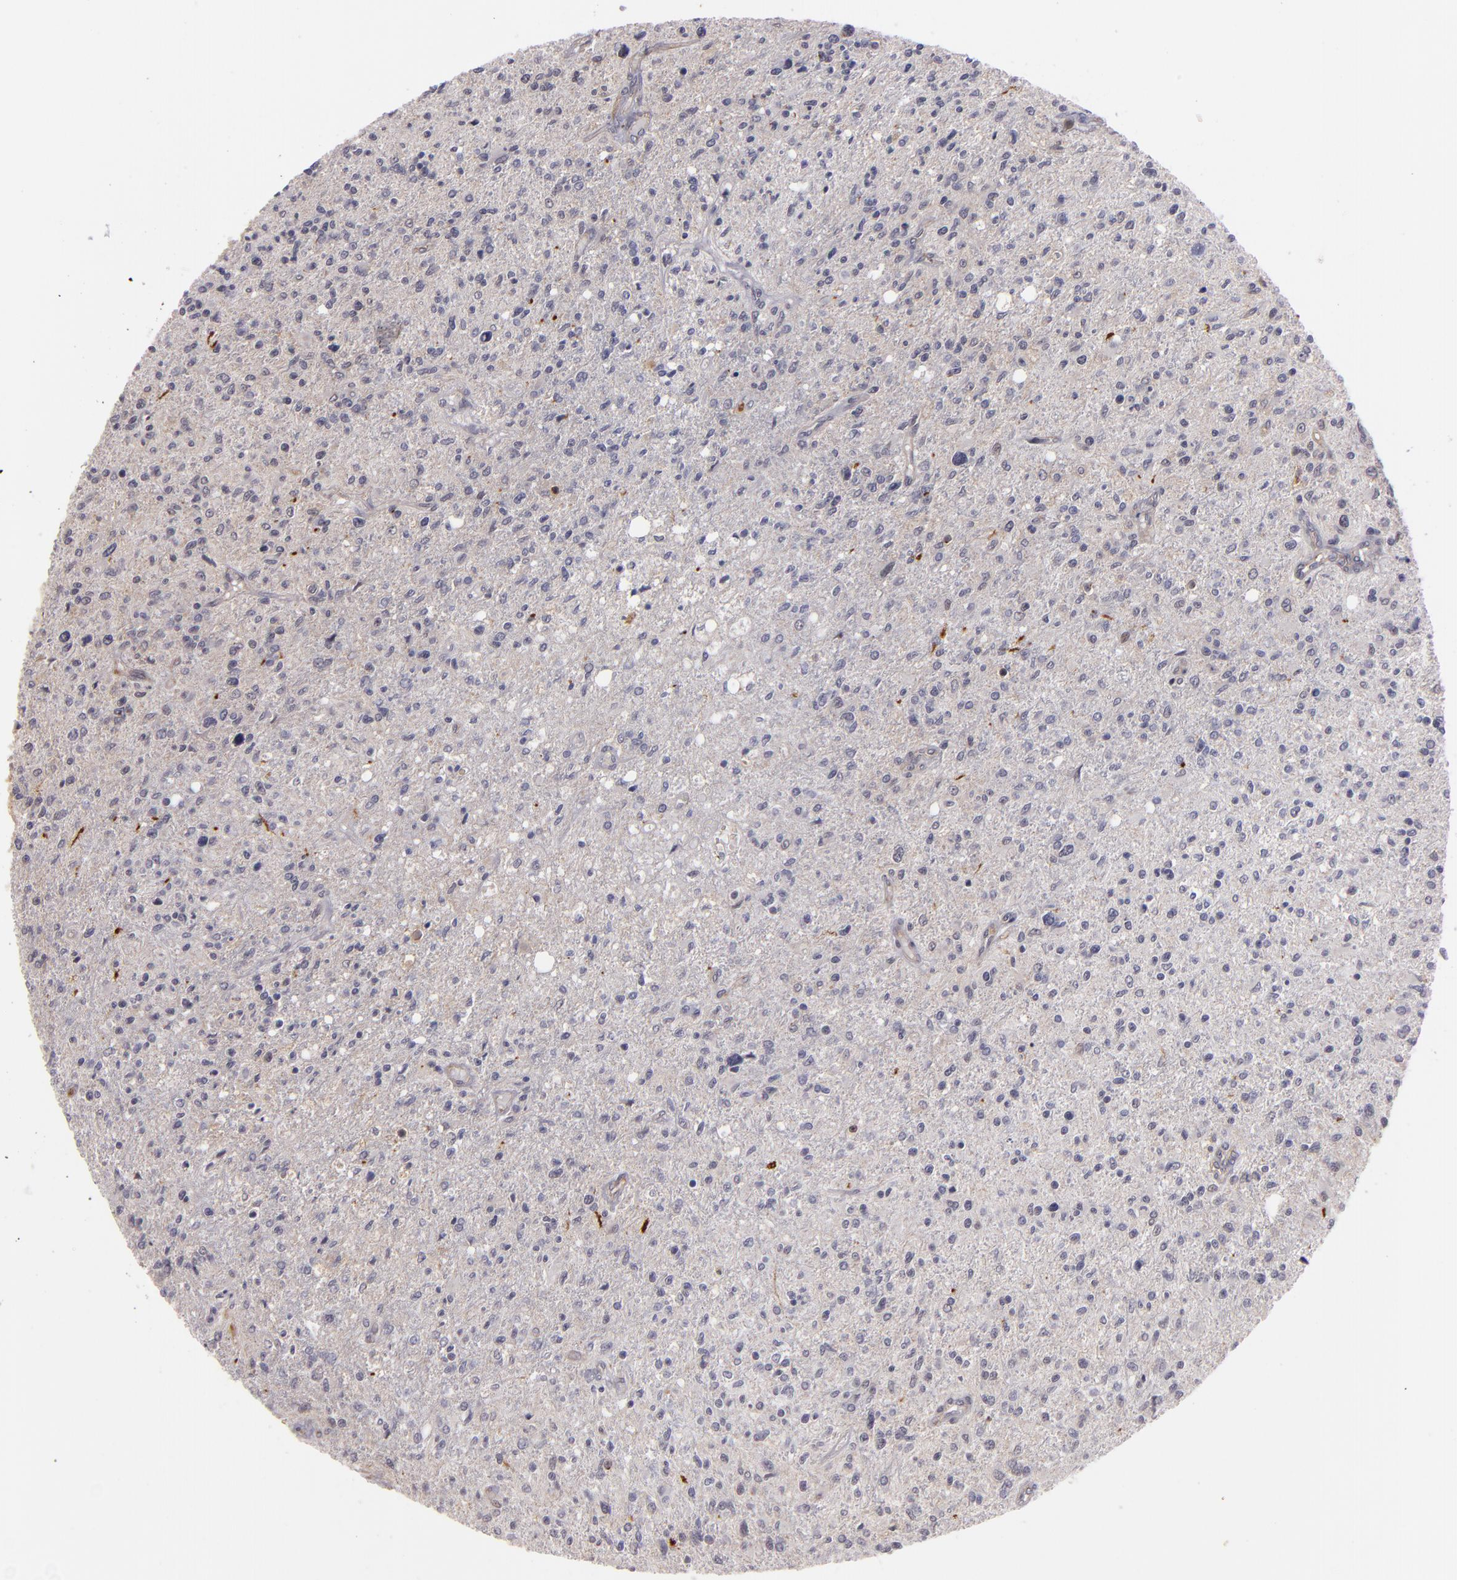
{"staining": {"intensity": "weak", "quantity": "<25%", "location": "nuclear"}, "tissue": "glioma", "cell_type": "Tumor cells", "image_type": "cancer", "snomed": [{"axis": "morphology", "description": "Glioma, malignant, High grade"}, {"axis": "topography", "description": "Cerebral cortex"}], "caption": "Immunohistochemistry photomicrograph of neoplastic tissue: human glioma stained with DAB (3,3'-diaminobenzidine) shows no significant protein positivity in tumor cells.", "gene": "STX3", "patient": {"sex": "male", "age": 76}}